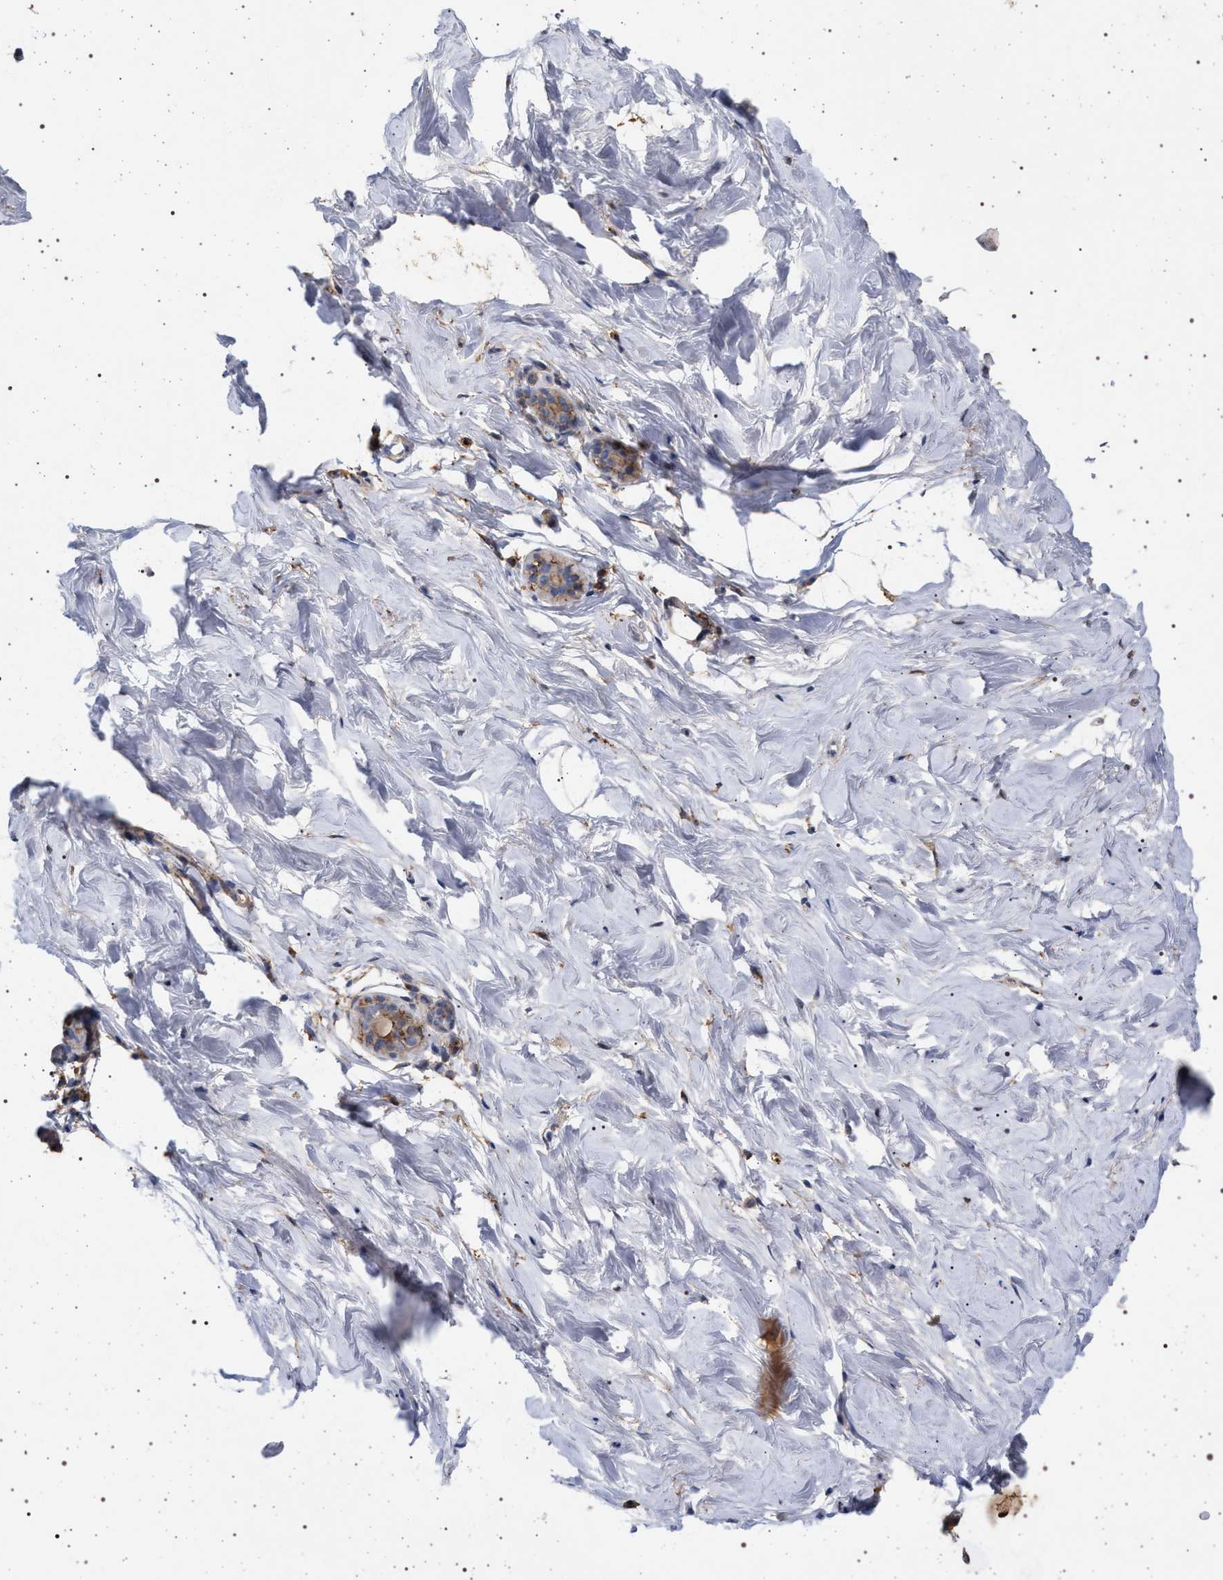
{"staining": {"intensity": "moderate", "quantity": ">75%", "location": "cytoplasmic/membranous"}, "tissue": "breast", "cell_type": "Adipocytes", "image_type": "normal", "snomed": [{"axis": "morphology", "description": "Normal tissue, NOS"}, {"axis": "topography", "description": "Breast"}], "caption": "This micrograph displays immunohistochemistry (IHC) staining of unremarkable human breast, with medium moderate cytoplasmic/membranous staining in approximately >75% of adipocytes.", "gene": "PLG", "patient": {"sex": "female", "age": 62}}